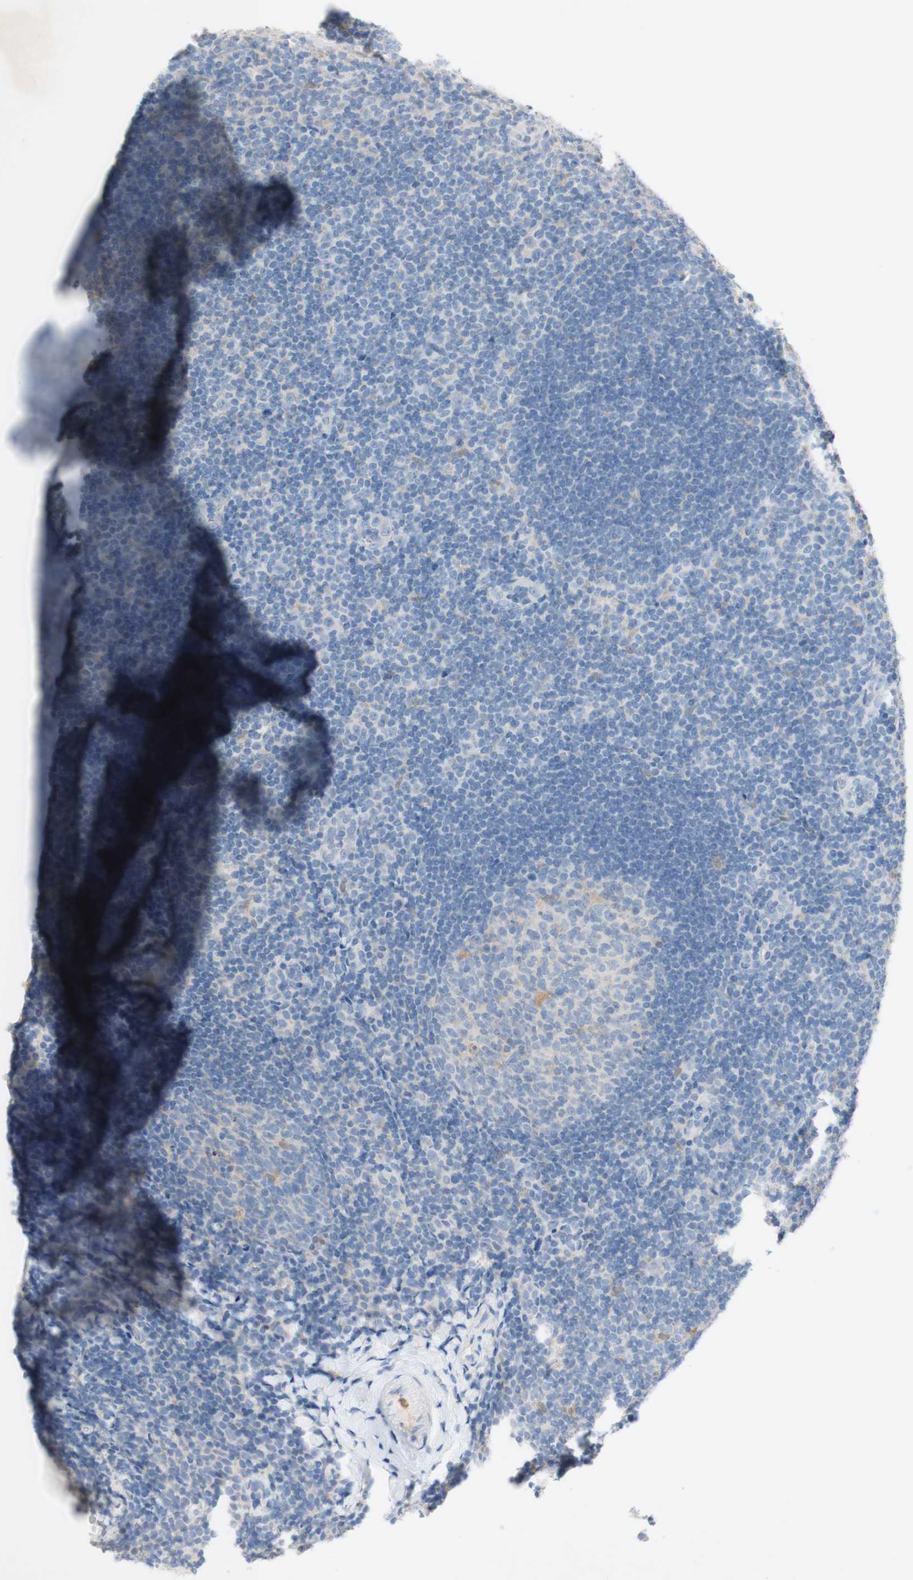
{"staining": {"intensity": "weak", "quantity": "<25%", "location": "cytoplasmic/membranous"}, "tissue": "tonsil", "cell_type": "Germinal center cells", "image_type": "normal", "snomed": [{"axis": "morphology", "description": "Normal tissue, NOS"}, {"axis": "topography", "description": "Tonsil"}], "caption": "This histopathology image is of unremarkable tonsil stained with immunohistochemistry to label a protein in brown with the nuclei are counter-stained blue. There is no staining in germinal center cells.", "gene": "EPO", "patient": {"sex": "male", "age": 37}}